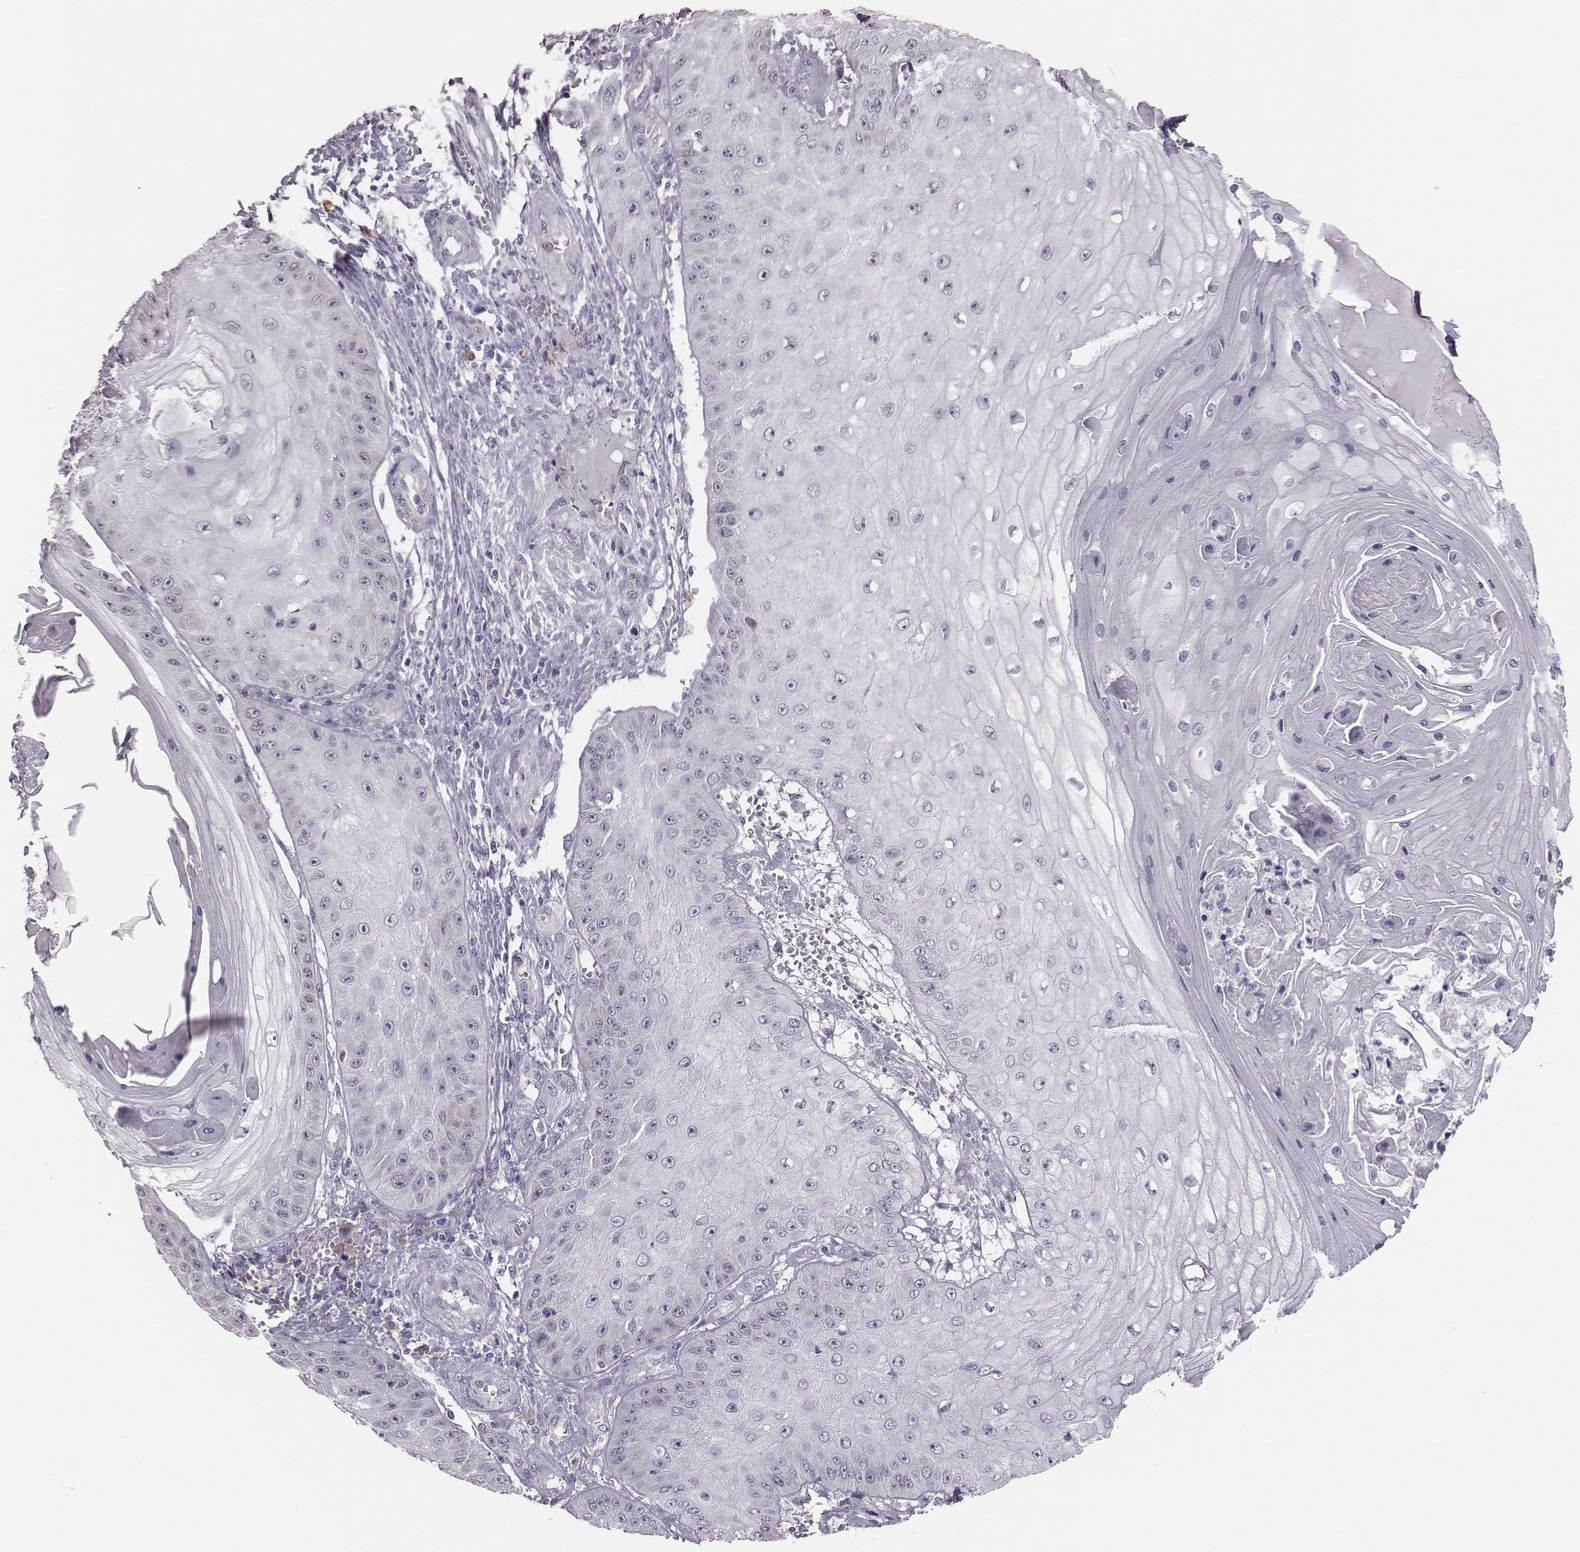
{"staining": {"intensity": "negative", "quantity": "none", "location": "none"}, "tissue": "skin cancer", "cell_type": "Tumor cells", "image_type": "cancer", "snomed": [{"axis": "morphology", "description": "Squamous cell carcinoma, NOS"}, {"axis": "topography", "description": "Skin"}], "caption": "Protein analysis of skin squamous cell carcinoma demonstrates no significant expression in tumor cells.", "gene": "PBK", "patient": {"sex": "male", "age": 70}}